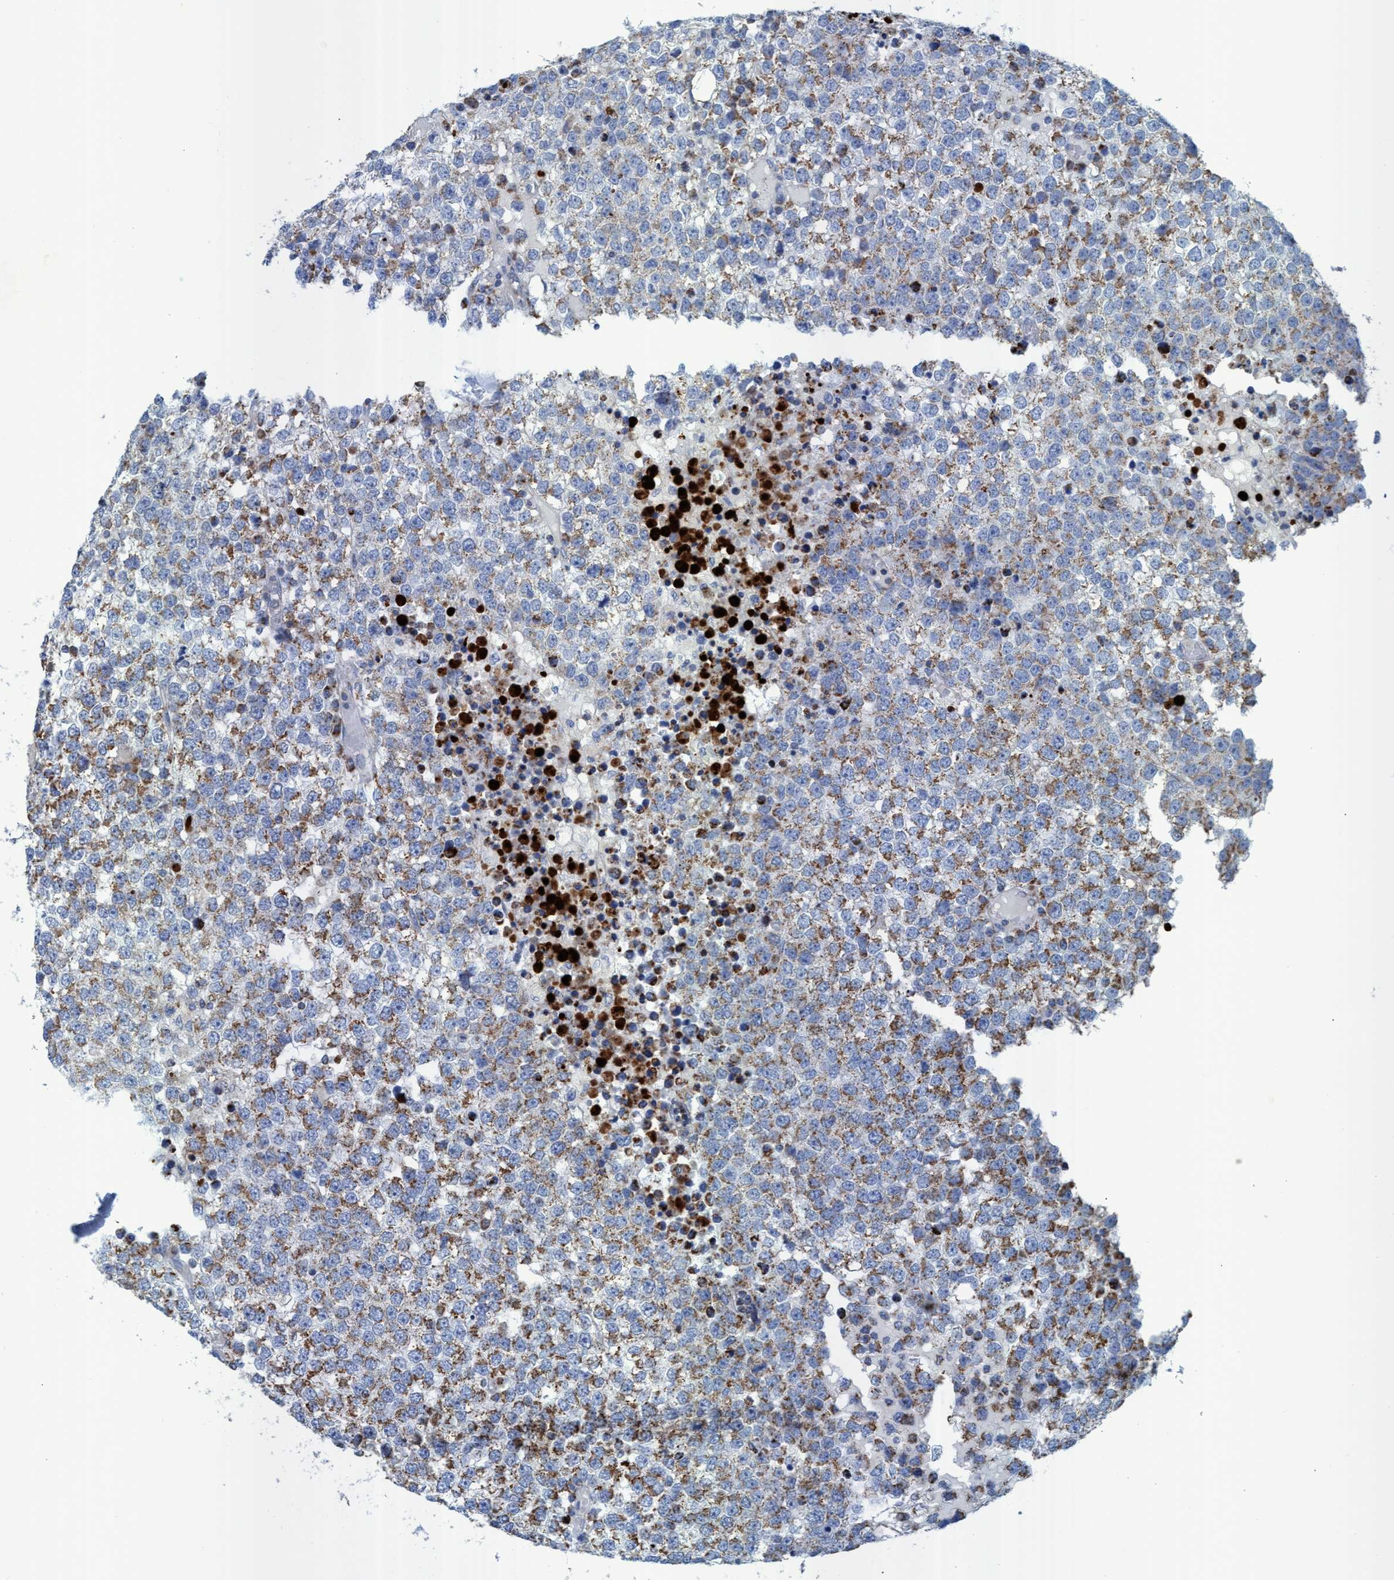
{"staining": {"intensity": "moderate", "quantity": ">75%", "location": "cytoplasmic/membranous"}, "tissue": "testis cancer", "cell_type": "Tumor cells", "image_type": "cancer", "snomed": [{"axis": "morphology", "description": "Seminoma, NOS"}, {"axis": "topography", "description": "Testis"}], "caption": "Immunohistochemical staining of human testis seminoma exhibits medium levels of moderate cytoplasmic/membranous staining in approximately >75% of tumor cells. Immunohistochemistry stains the protein in brown and the nuclei are stained blue.", "gene": "GGA3", "patient": {"sex": "male", "age": 65}}